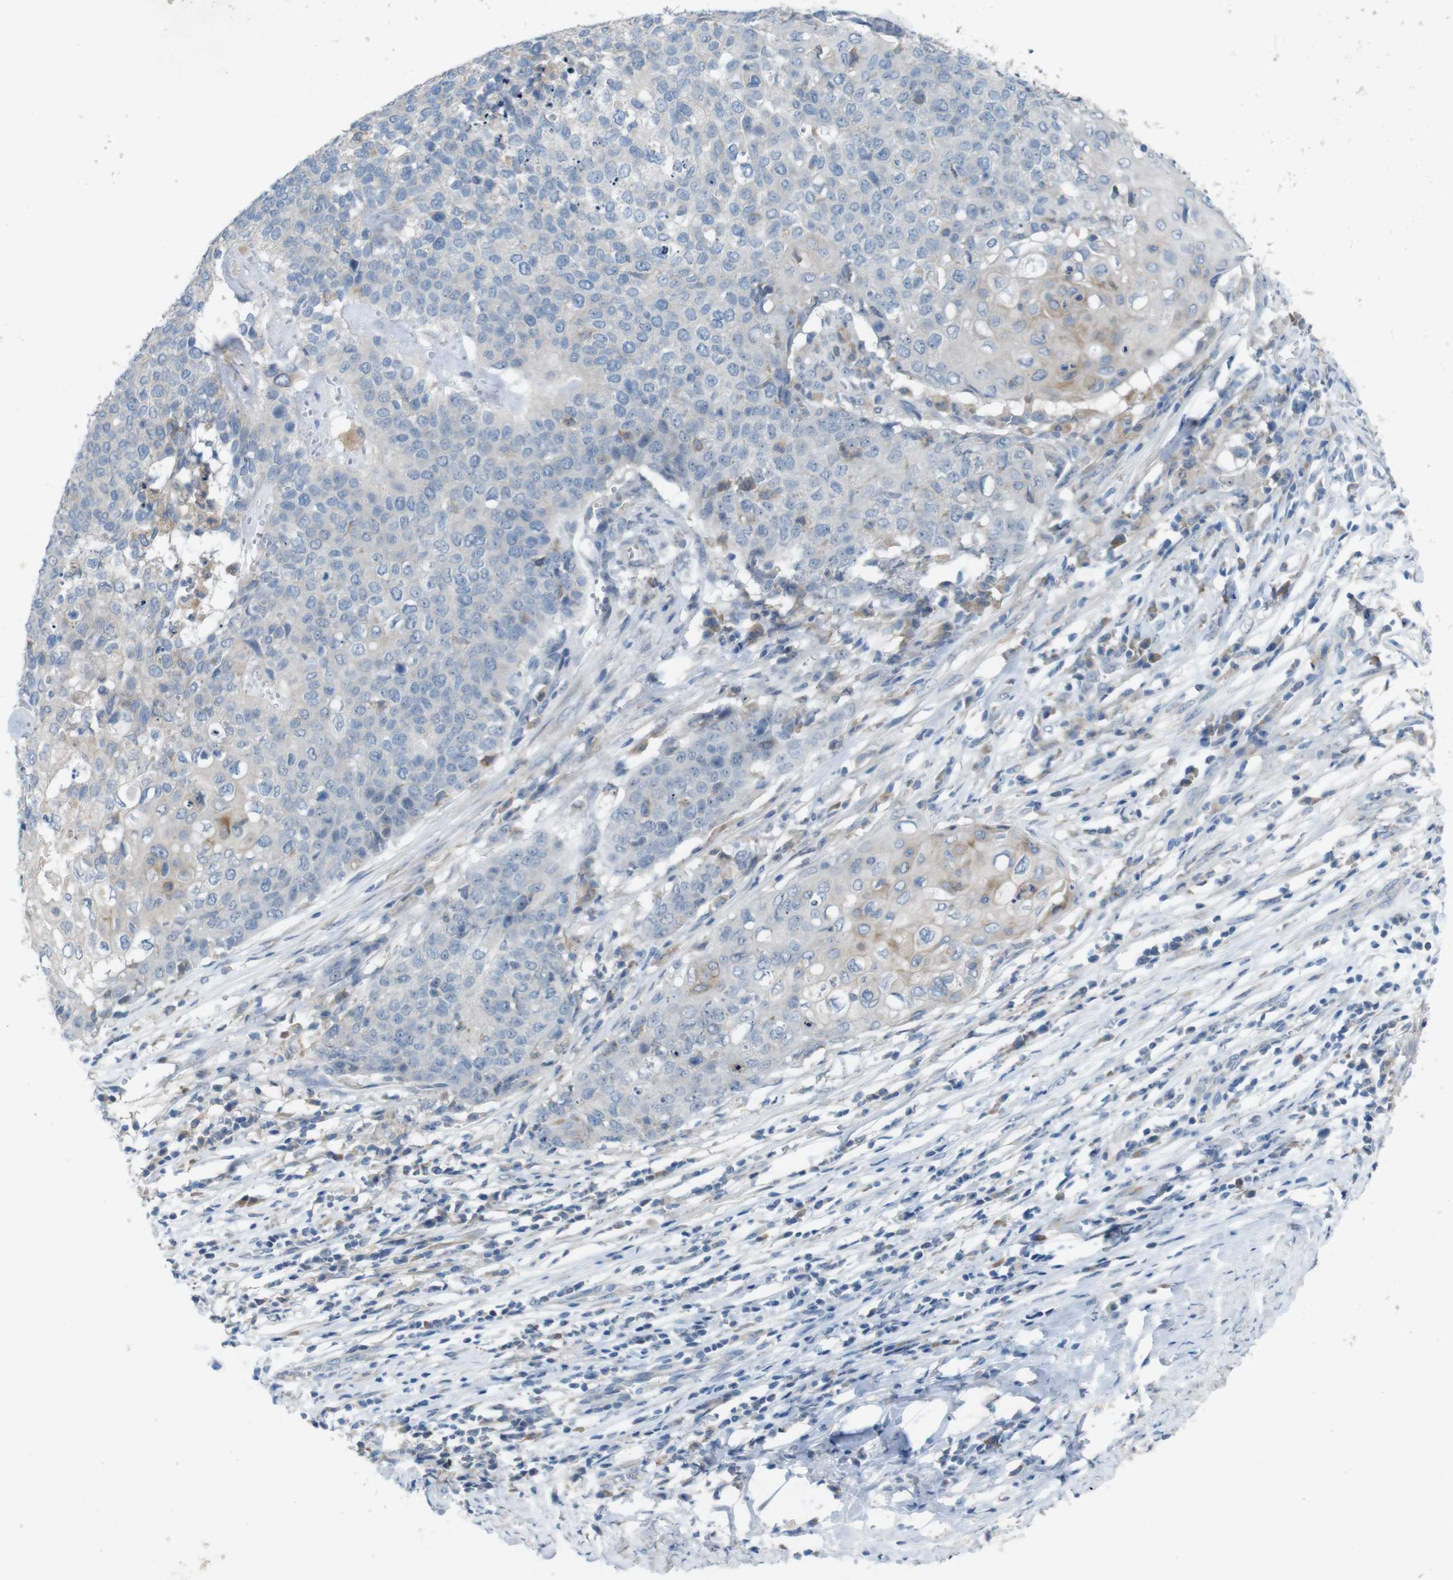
{"staining": {"intensity": "moderate", "quantity": "<25%", "location": "cytoplasmic/membranous"}, "tissue": "cervical cancer", "cell_type": "Tumor cells", "image_type": "cancer", "snomed": [{"axis": "morphology", "description": "Squamous cell carcinoma, NOS"}, {"axis": "topography", "description": "Cervix"}], "caption": "Immunohistochemical staining of human cervical squamous cell carcinoma displays low levels of moderate cytoplasmic/membranous expression in approximately <25% of tumor cells. (DAB (3,3'-diaminobenzidine) = brown stain, brightfield microscopy at high magnification).", "gene": "MOGAT3", "patient": {"sex": "female", "age": 39}}